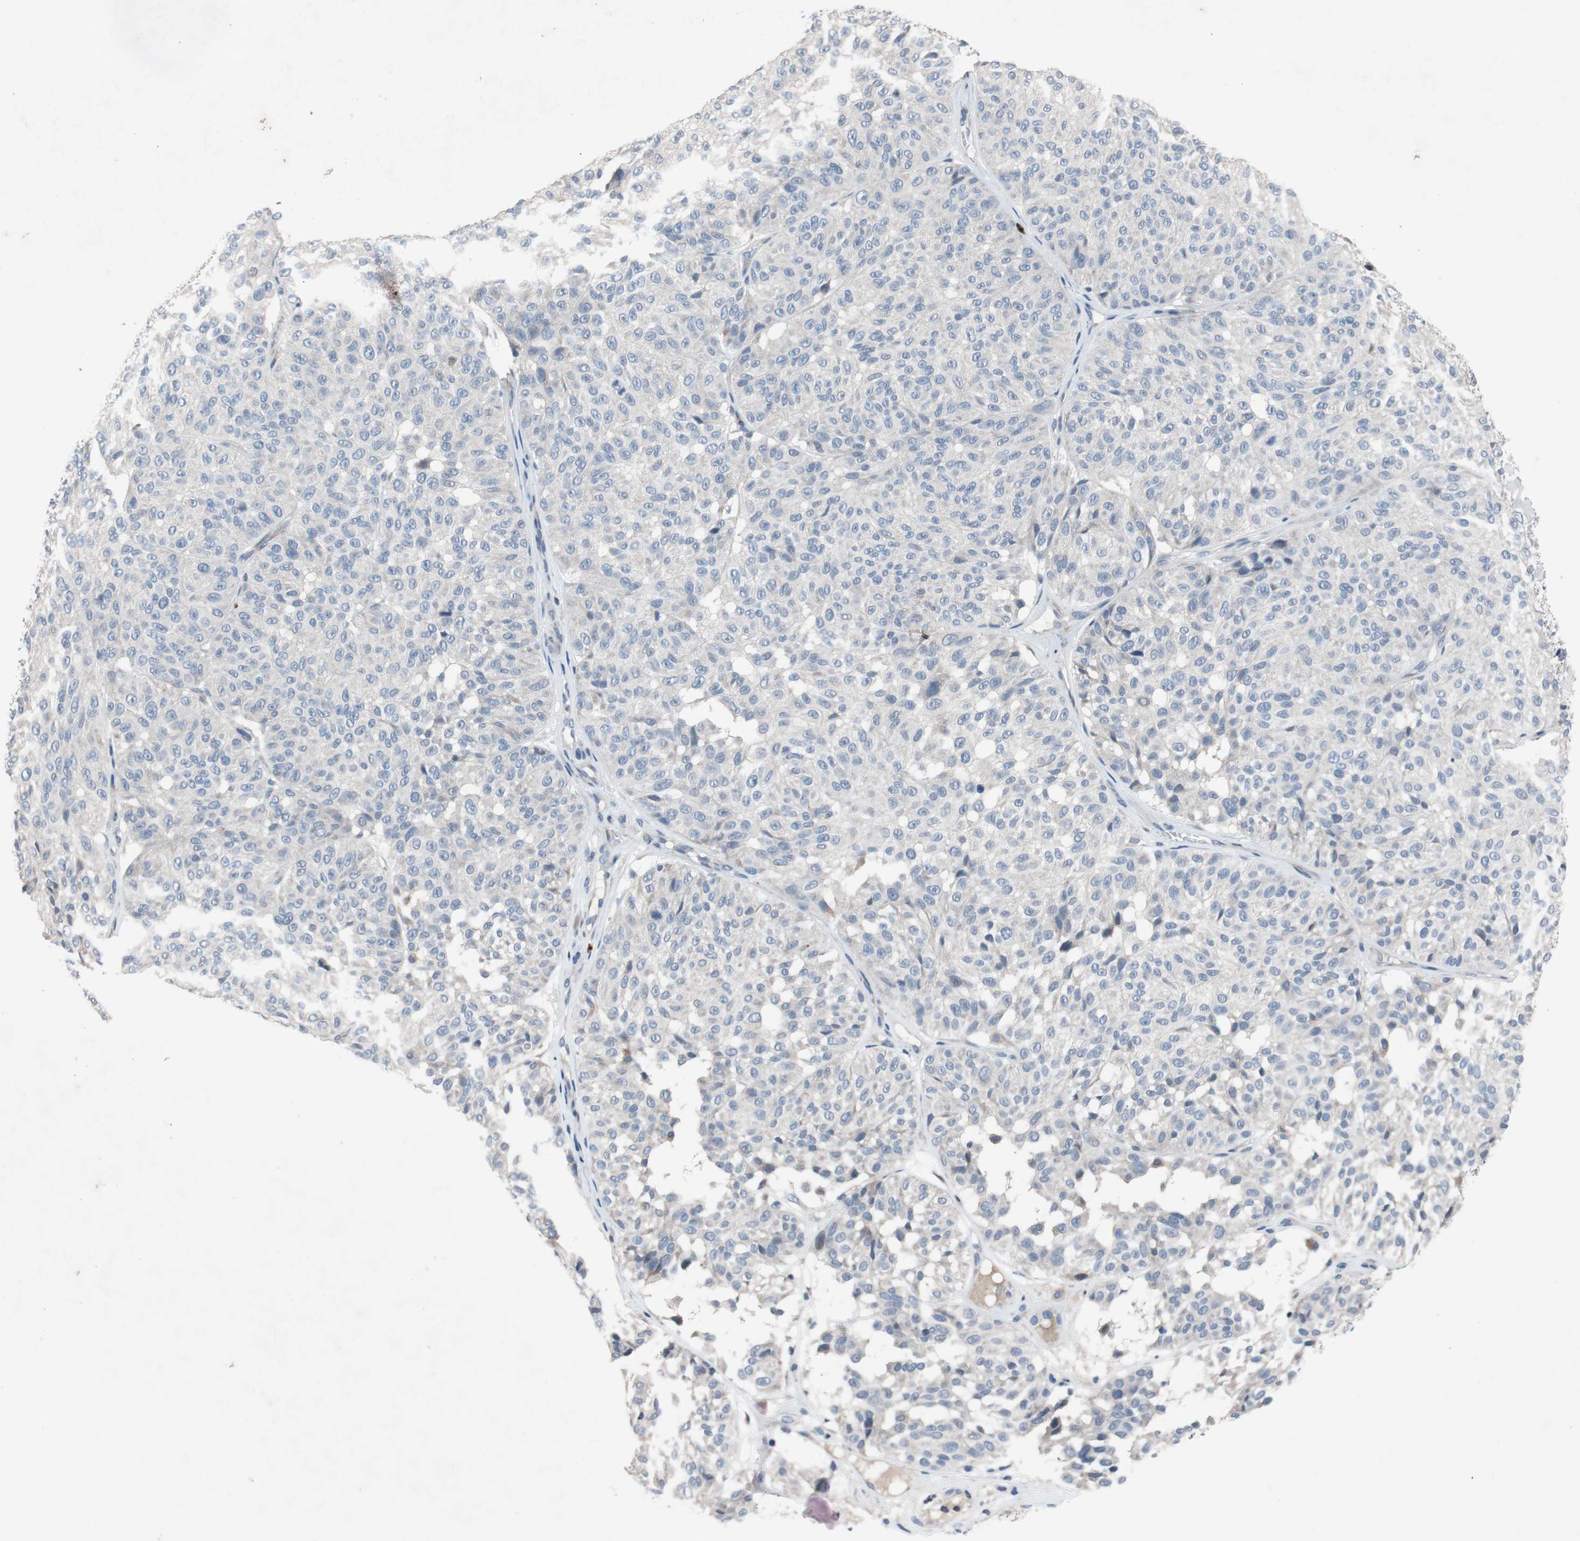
{"staining": {"intensity": "negative", "quantity": "none", "location": "none"}, "tissue": "melanoma", "cell_type": "Tumor cells", "image_type": "cancer", "snomed": [{"axis": "morphology", "description": "Malignant melanoma, NOS"}, {"axis": "topography", "description": "Skin"}], "caption": "Malignant melanoma was stained to show a protein in brown. There is no significant staining in tumor cells.", "gene": "MUTYH", "patient": {"sex": "female", "age": 46}}